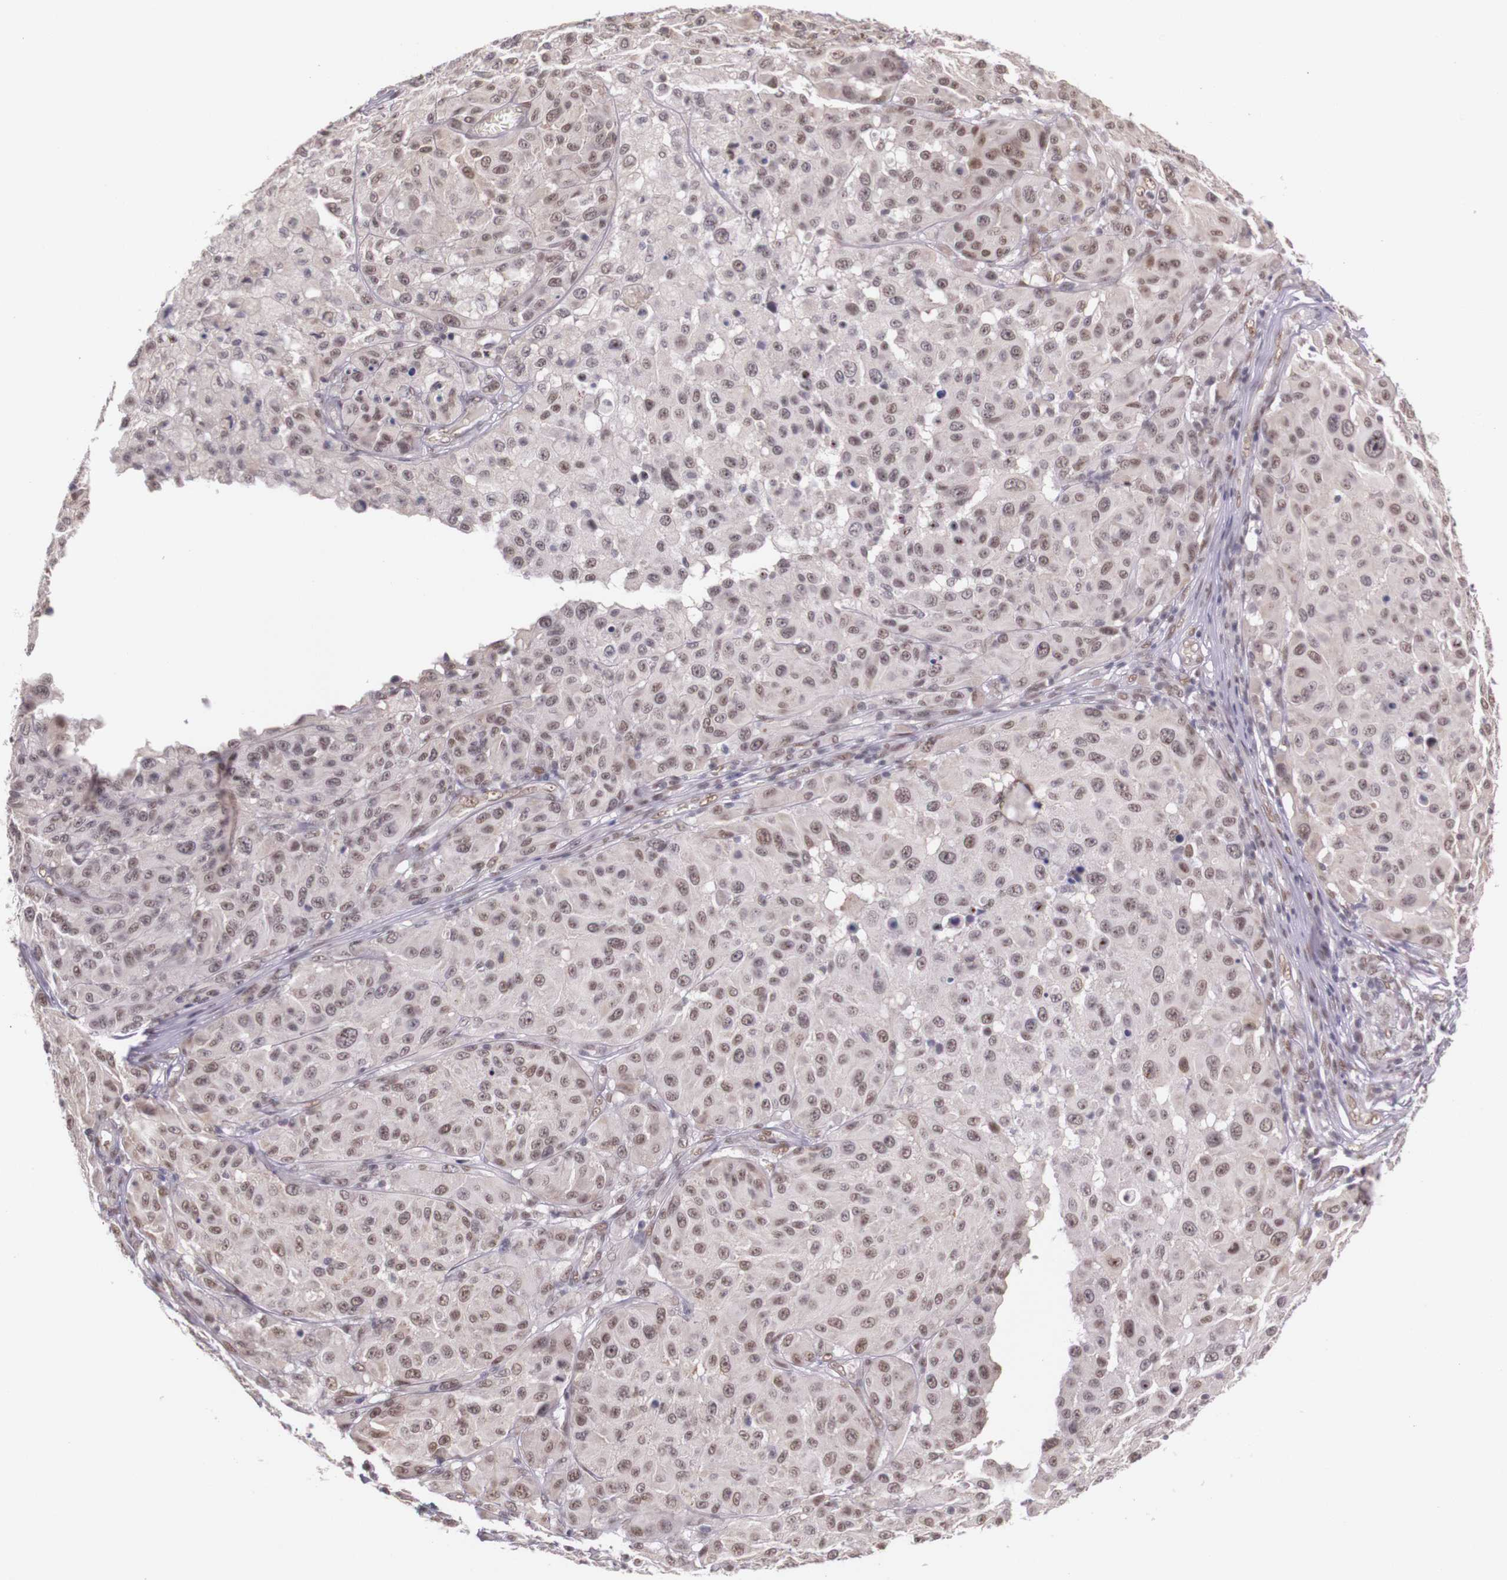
{"staining": {"intensity": "weak", "quantity": ">75%", "location": "nuclear"}, "tissue": "melanoma", "cell_type": "Tumor cells", "image_type": "cancer", "snomed": [{"axis": "morphology", "description": "Malignant melanoma, NOS"}, {"axis": "topography", "description": "Skin"}], "caption": "This image displays melanoma stained with immunohistochemistry (IHC) to label a protein in brown. The nuclear of tumor cells show weak positivity for the protein. Nuclei are counter-stained blue.", "gene": "WDR13", "patient": {"sex": "female", "age": 77}}